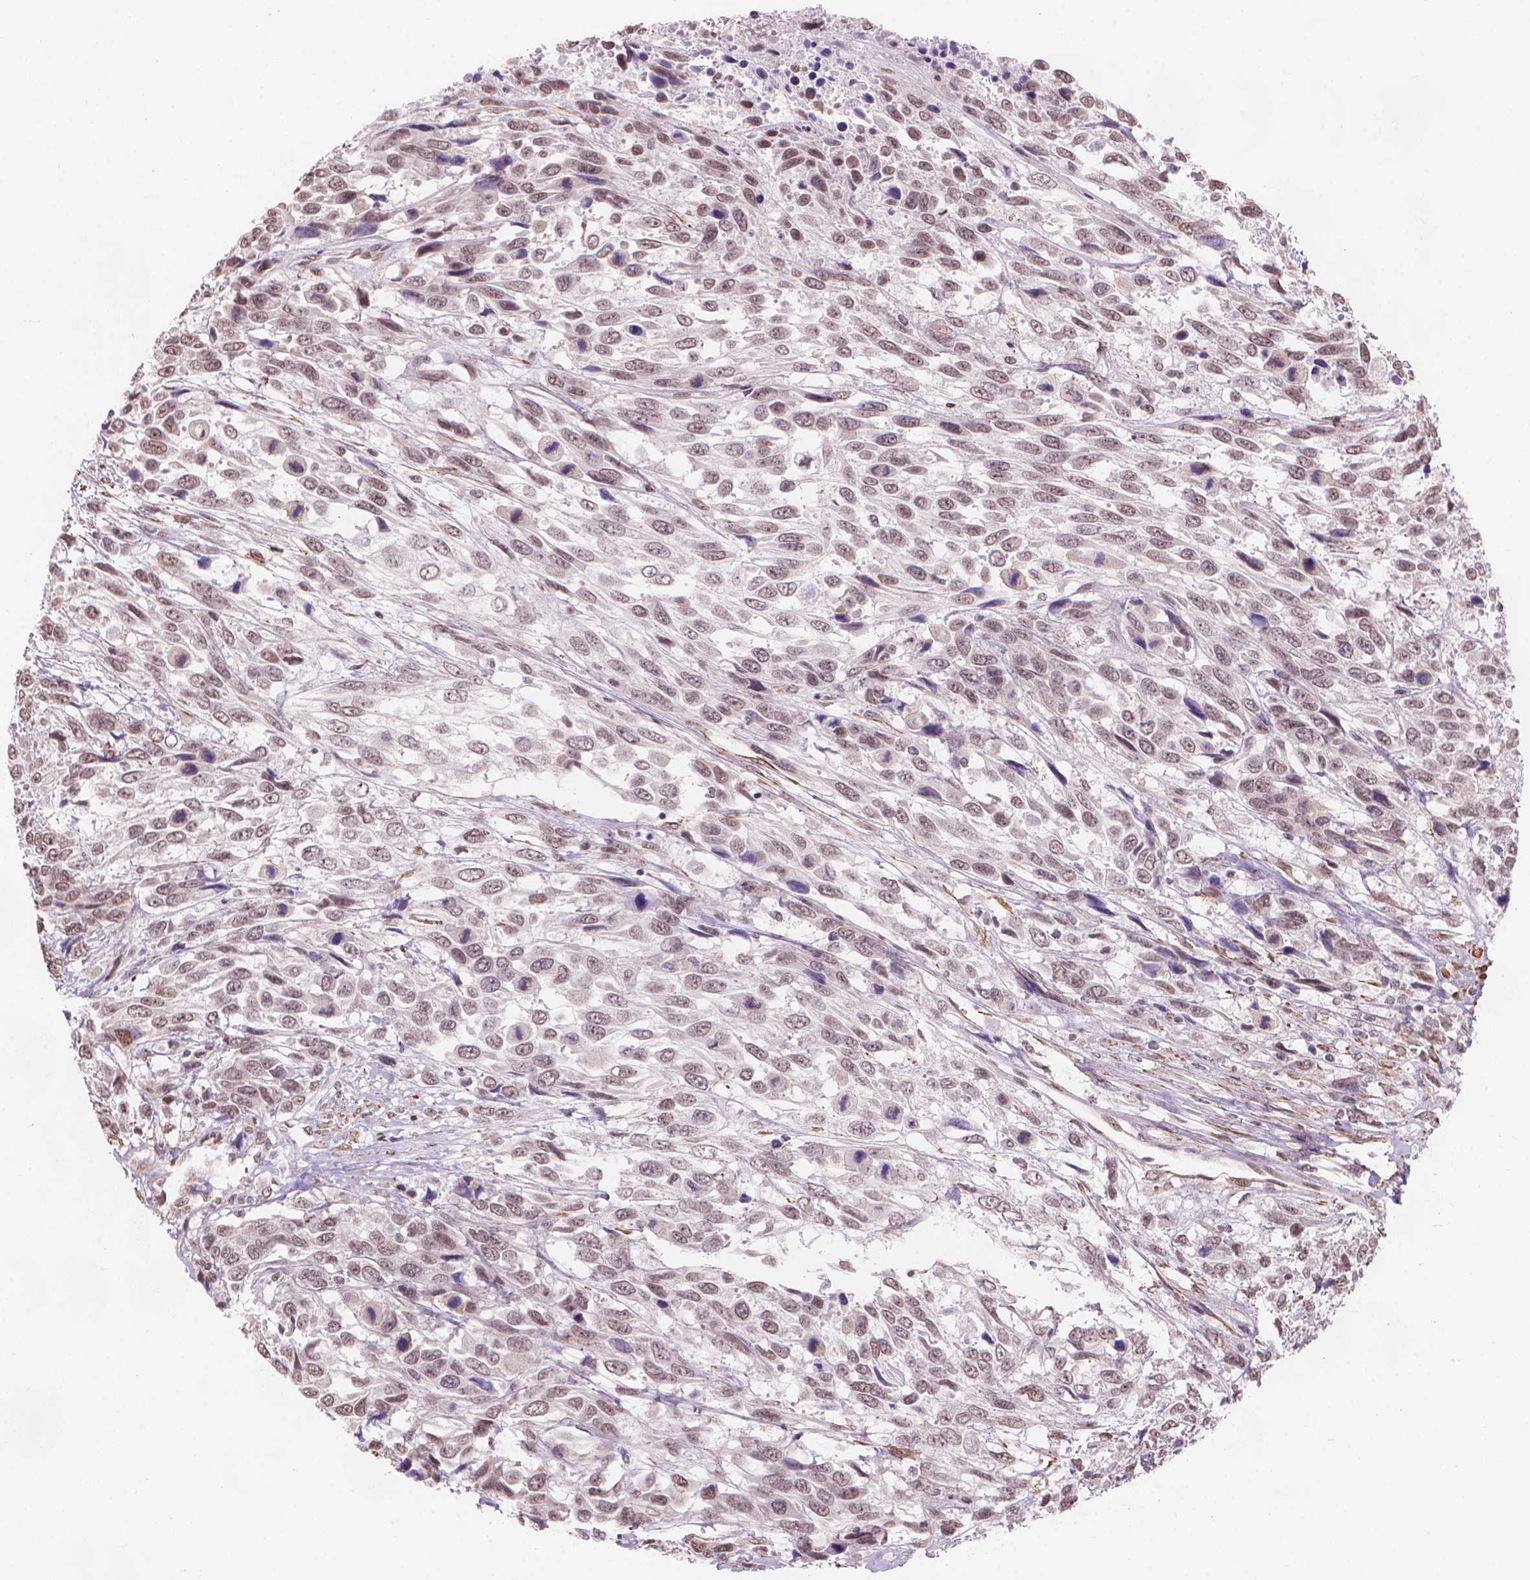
{"staining": {"intensity": "weak", "quantity": ">75%", "location": "nuclear"}, "tissue": "urothelial cancer", "cell_type": "Tumor cells", "image_type": "cancer", "snomed": [{"axis": "morphology", "description": "Urothelial carcinoma, High grade"}, {"axis": "topography", "description": "Urinary bladder"}], "caption": "The histopathology image displays a brown stain indicating the presence of a protein in the nuclear of tumor cells in urothelial cancer.", "gene": "HOXD4", "patient": {"sex": "female", "age": 70}}